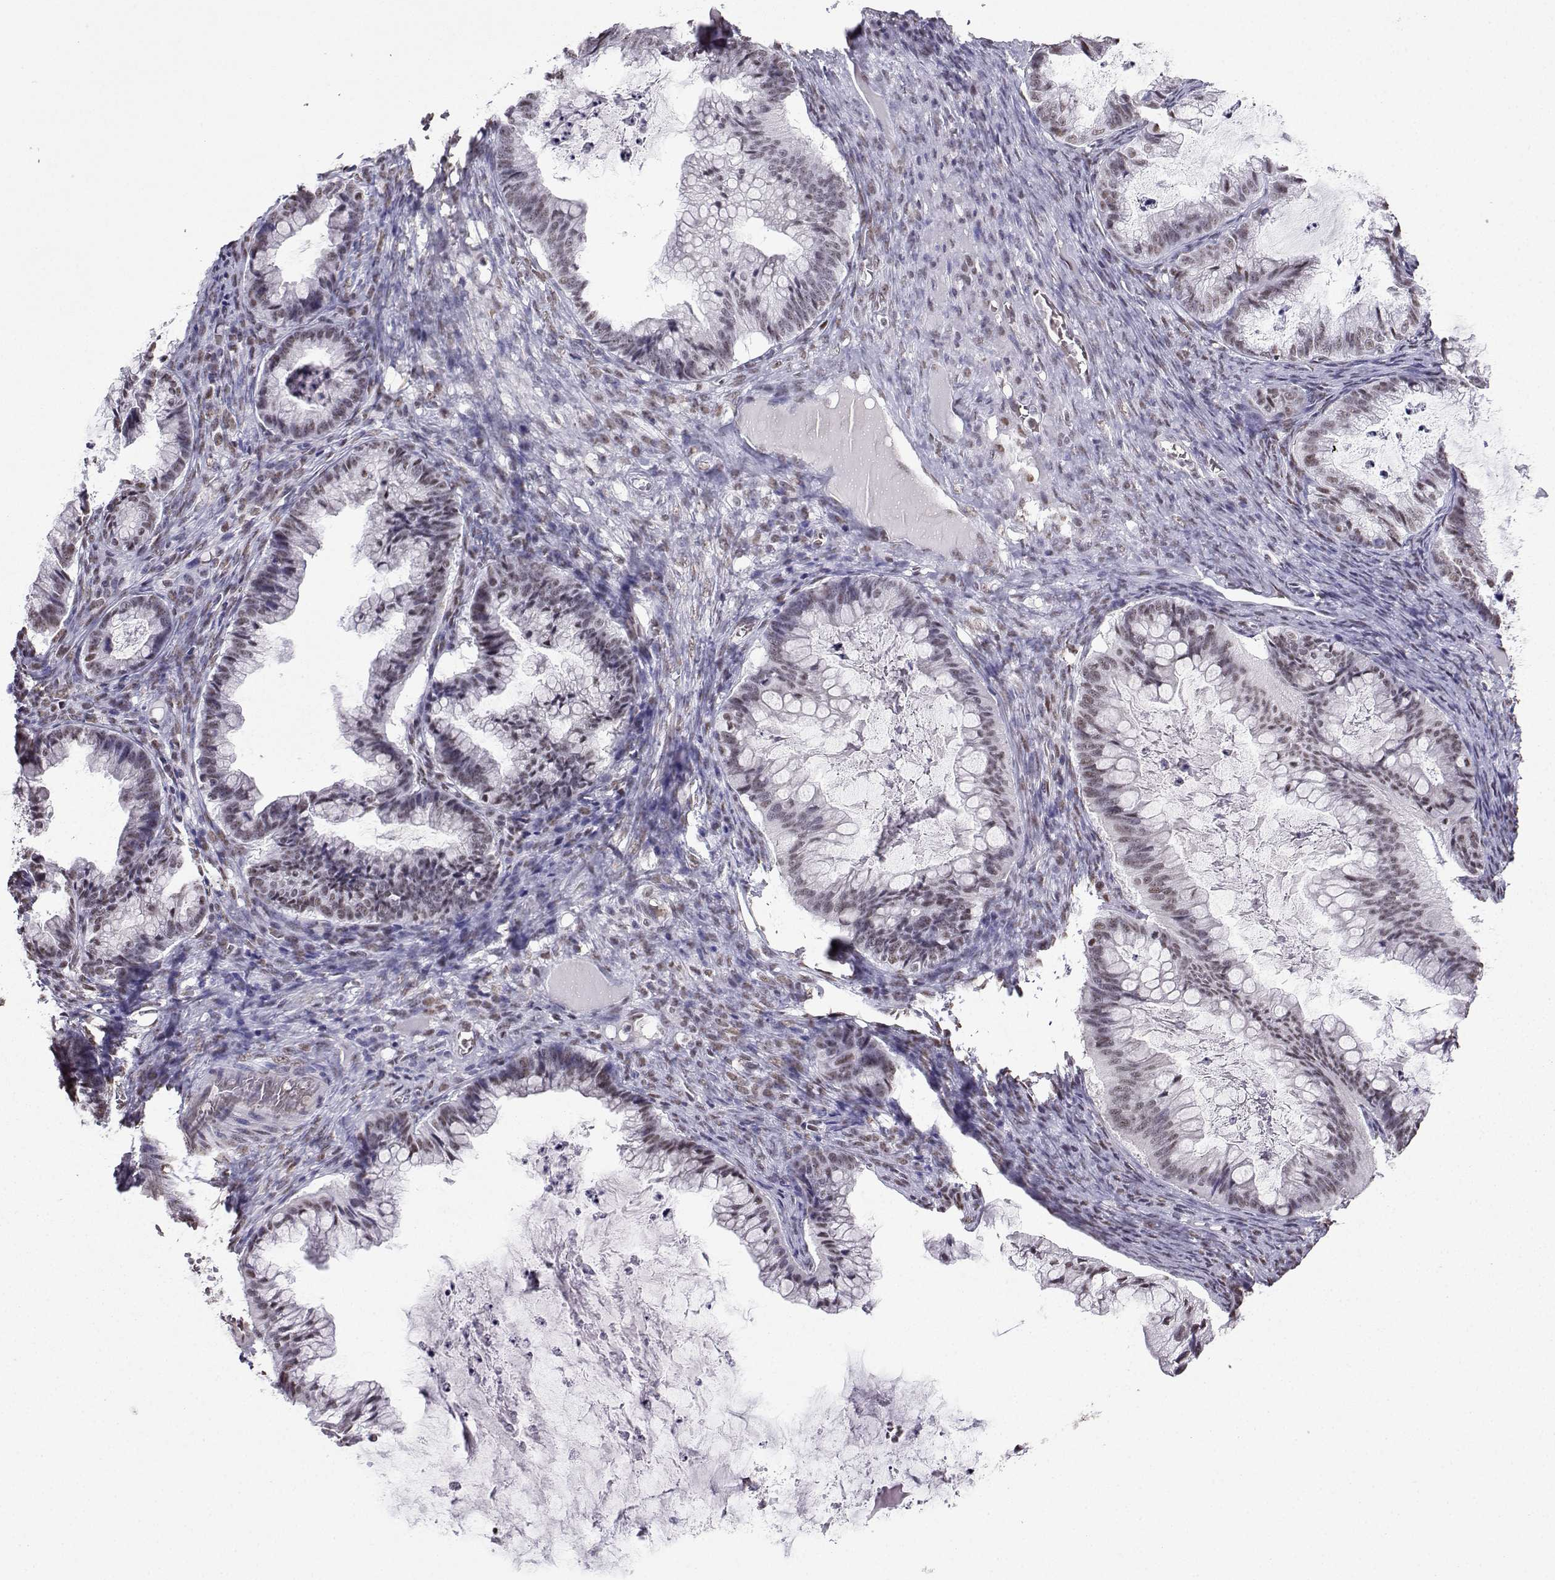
{"staining": {"intensity": "negative", "quantity": "none", "location": "none"}, "tissue": "ovarian cancer", "cell_type": "Tumor cells", "image_type": "cancer", "snomed": [{"axis": "morphology", "description": "Cystadenocarcinoma, mucinous, NOS"}, {"axis": "topography", "description": "Ovary"}], "caption": "IHC histopathology image of neoplastic tissue: ovarian cancer (mucinous cystadenocarcinoma) stained with DAB demonstrates no significant protein positivity in tumor cells.", "gene": "CCNK", "patient": {"sex": "female", "age": 57}}